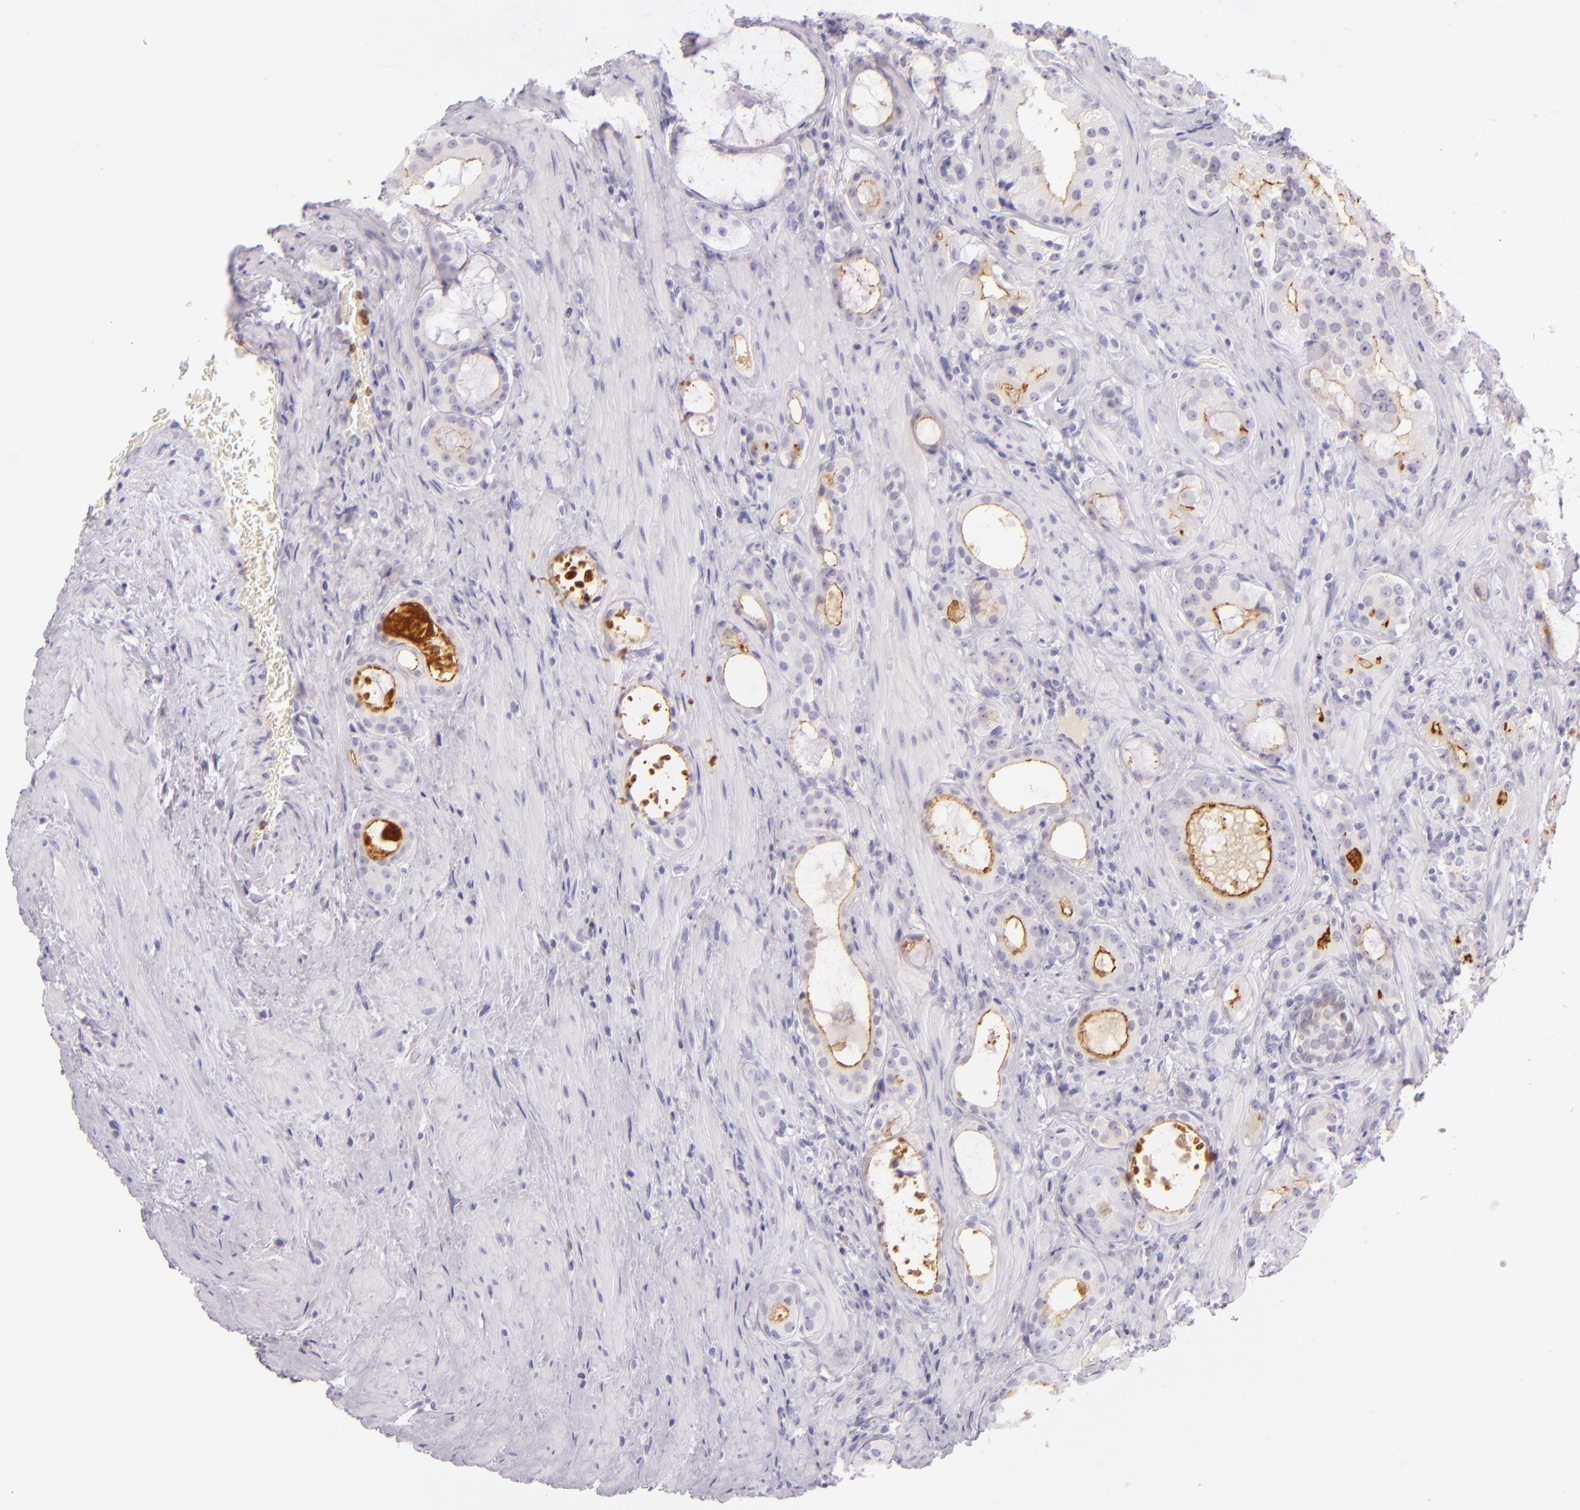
{"staining": {"intensity": "negative", "quantity": "none", "location": "none"}, "tissue": "prostate cancer", "cell_type": "Tumor cells", "image_type": "cancer", "snomed": [{"axis": "morphology", "description": "Adenocarcinoma, Medium grade"}, {"axis": "topography", "description": "Prostate"}], "caption": "There is no significant positivity in tumor cells of prostate adenocarcinoma (medium-grade).", "gene": "CEACAM1", "patient": {"sex": "male", "age": 73}}